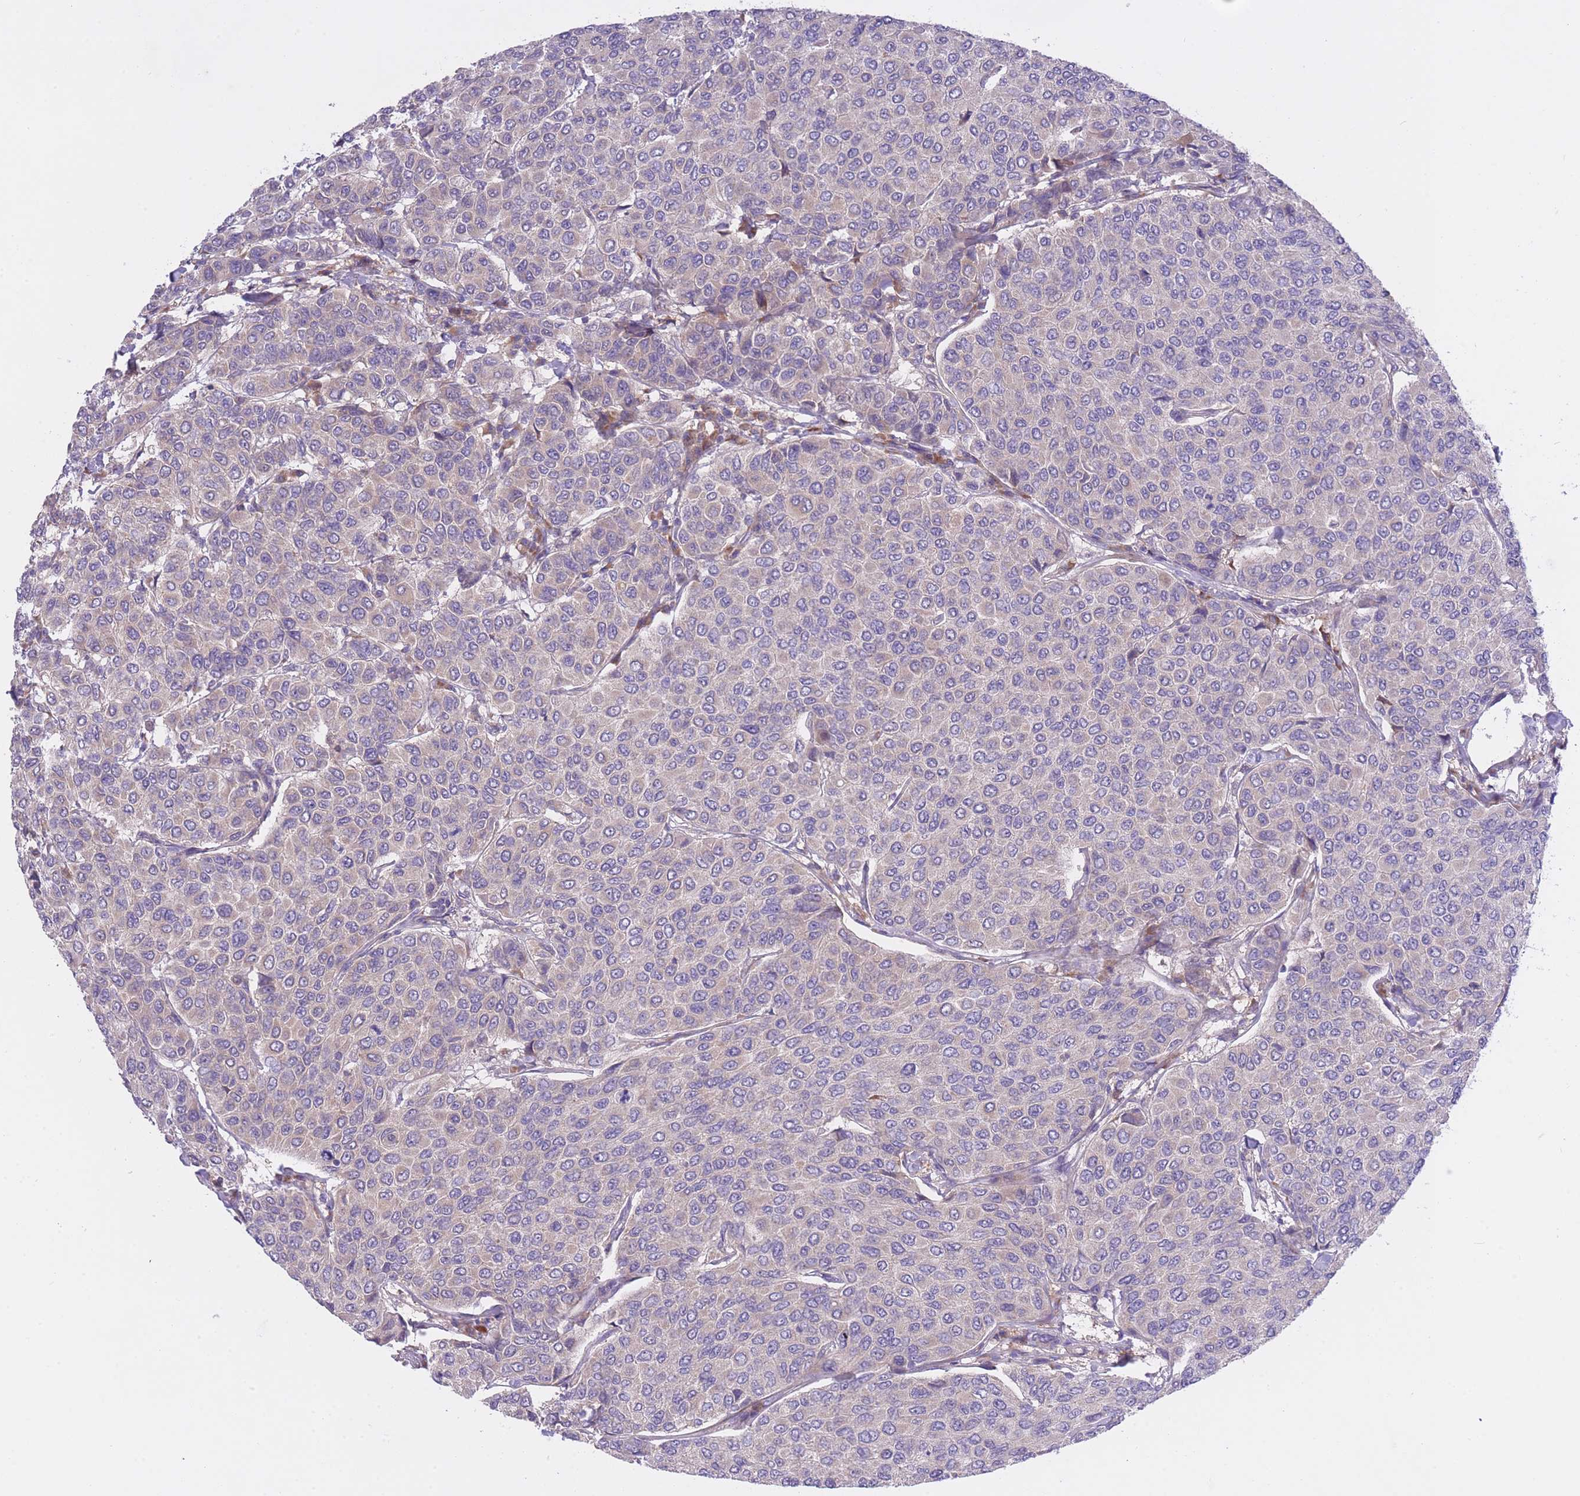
{"staining": {"intensity": "negative", "quantity": "none", "location": "none"}, "tissue": "breast cancer", "cell_type": "Tumor cells", "image_type": "cancer", "snomed": [{"axis": "morphology", "description": "Duct carcinoma"}, {"axis": "topography", "description": "Breast"}], "caption": "Immunohistochemistry (IHC) histopathology image of neoplastic tissue: breast cancer (intraductal carcinoma) stained with DAB exhibits no significant protein expression in tumor cells.", "gene": "CHAC1", "patient": {"sex": "female", "age": 55}}